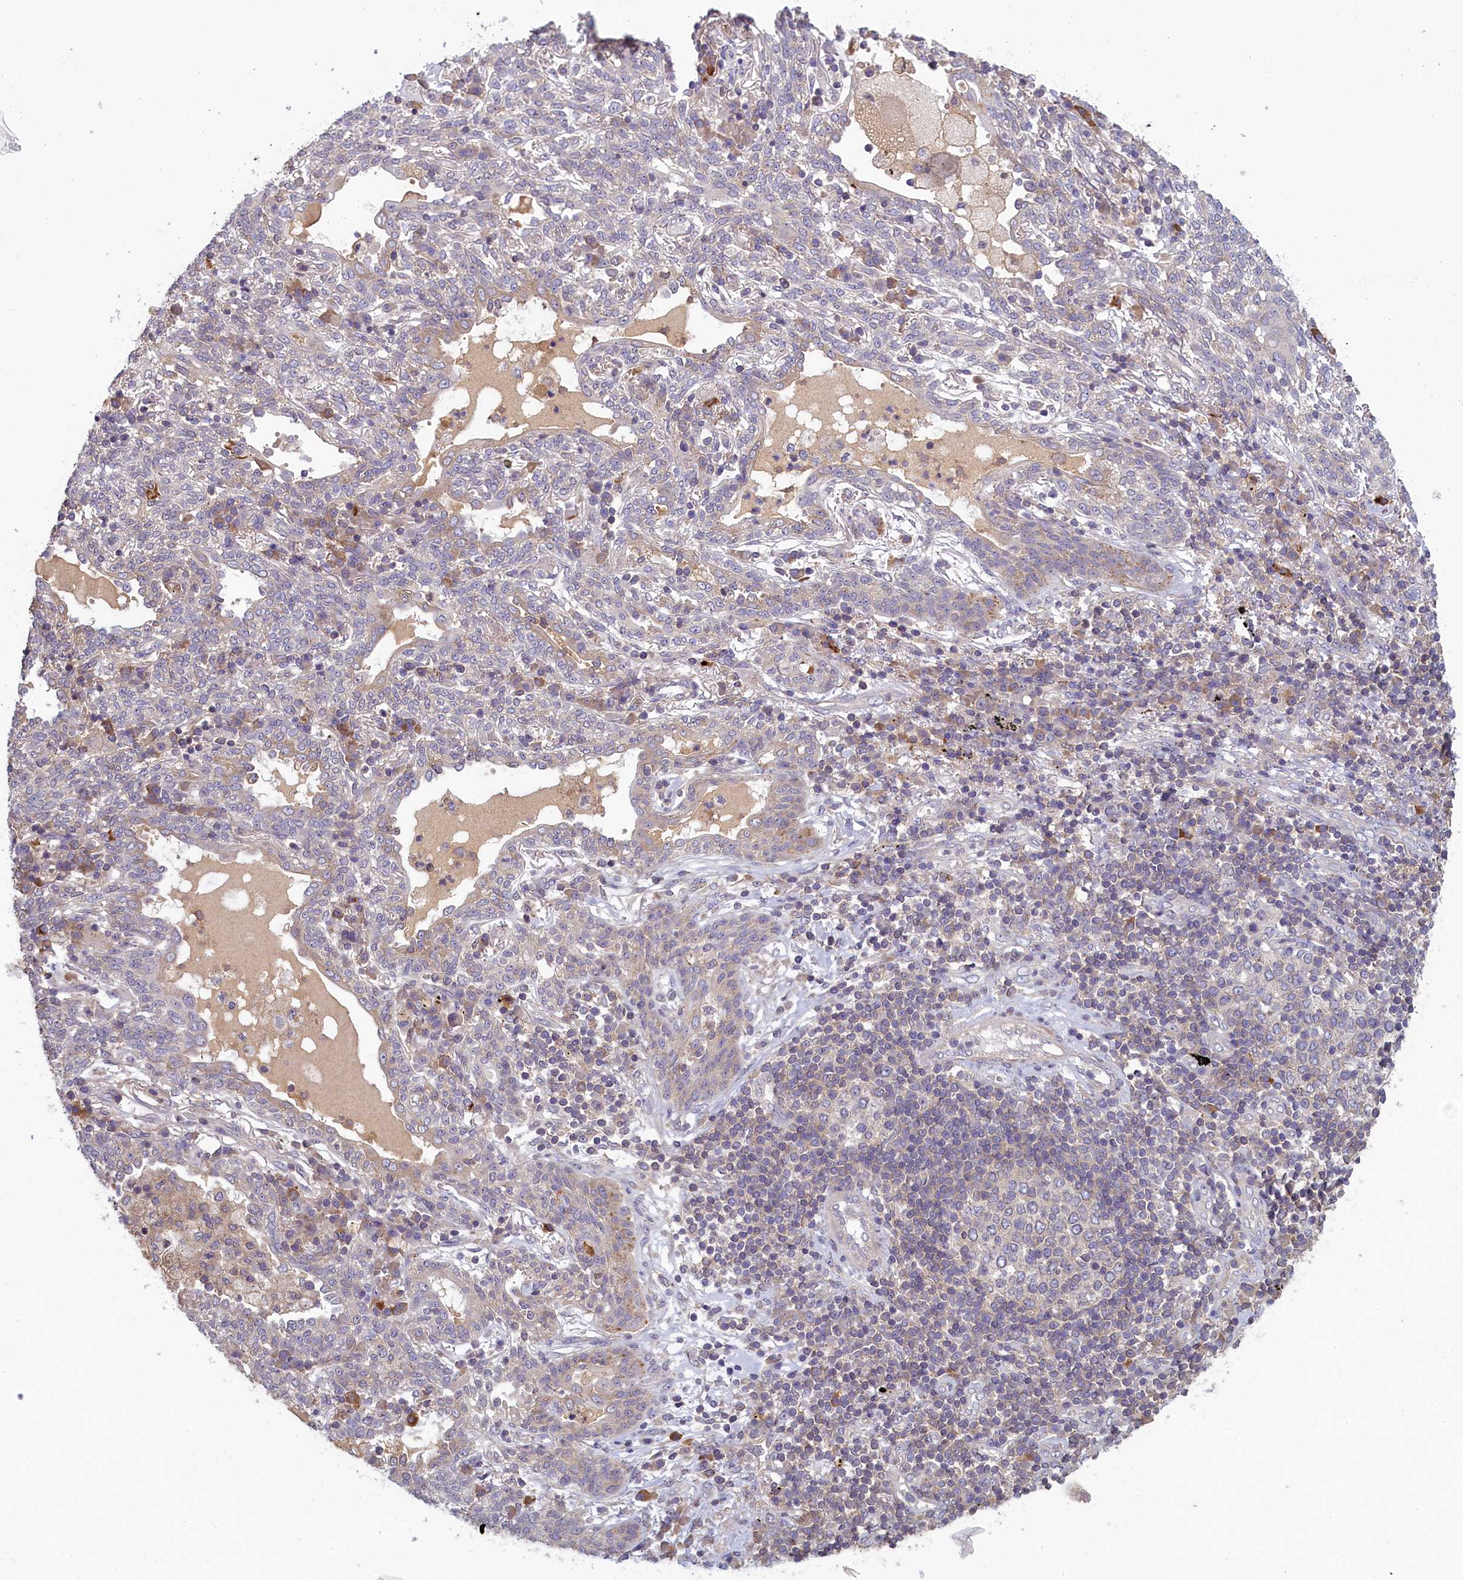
{"staining": {"intensity": "weak", "quantity": "<25%", "location": "cytoplasmic/membranous"}, "tissue": "lung cancer", "cell_type": "Tumor cells", "image_type": "cancer", "snomed": [{"axis": "morphology", "description": "Squamous cell carcinoma, NOS"}, {"axis": "topography", "description": "Lung"}], "caption": "Tumor cells show no significant staining in lung squamous cell carcinoma.", "gene": "NUDT6", "patient": {"sex": "female", "age": 70}}